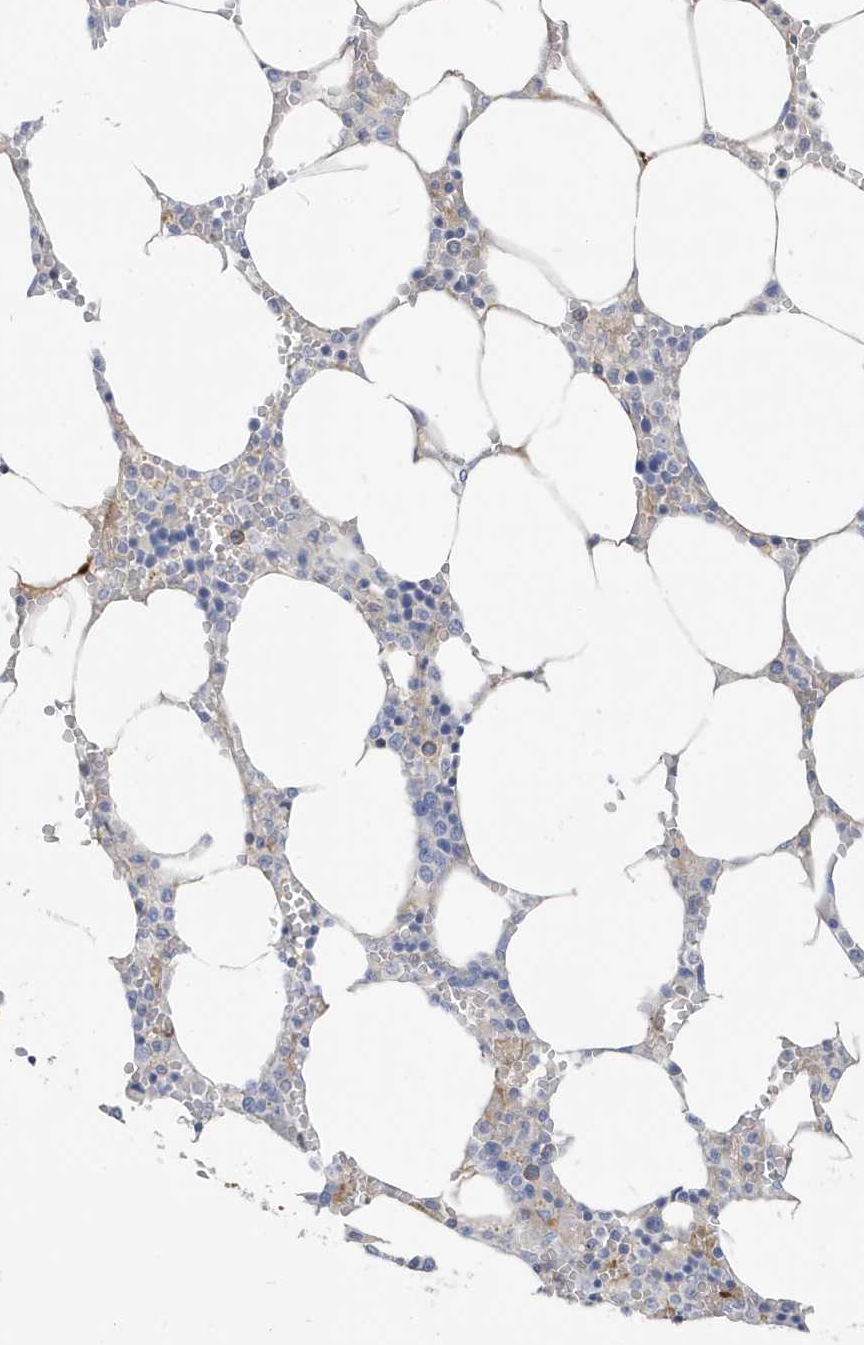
{"staining": {"intensity": "moderate", "quantity": "<25%", "location": "cytoplasmic/membranous"}, "tissue": "bone marrow", "cell_type": "Hematopoietic cells", "image_type": "normal", "snomed": [{"axis": "morphology", "description": "Normal tissue, NOS"}, {"axis": "topography", "description": "Bone marrow"}], "caption": "Immunohistochemistry (IHC) image of benign human bone marrow stained for a protein (brown), which reveals low levels of moderate cytoplasmic/membranous expression in about <25% of hematopoietic cells.", "gene": "ATP13A5", "patient": {"sex": "male", "age": 70}}